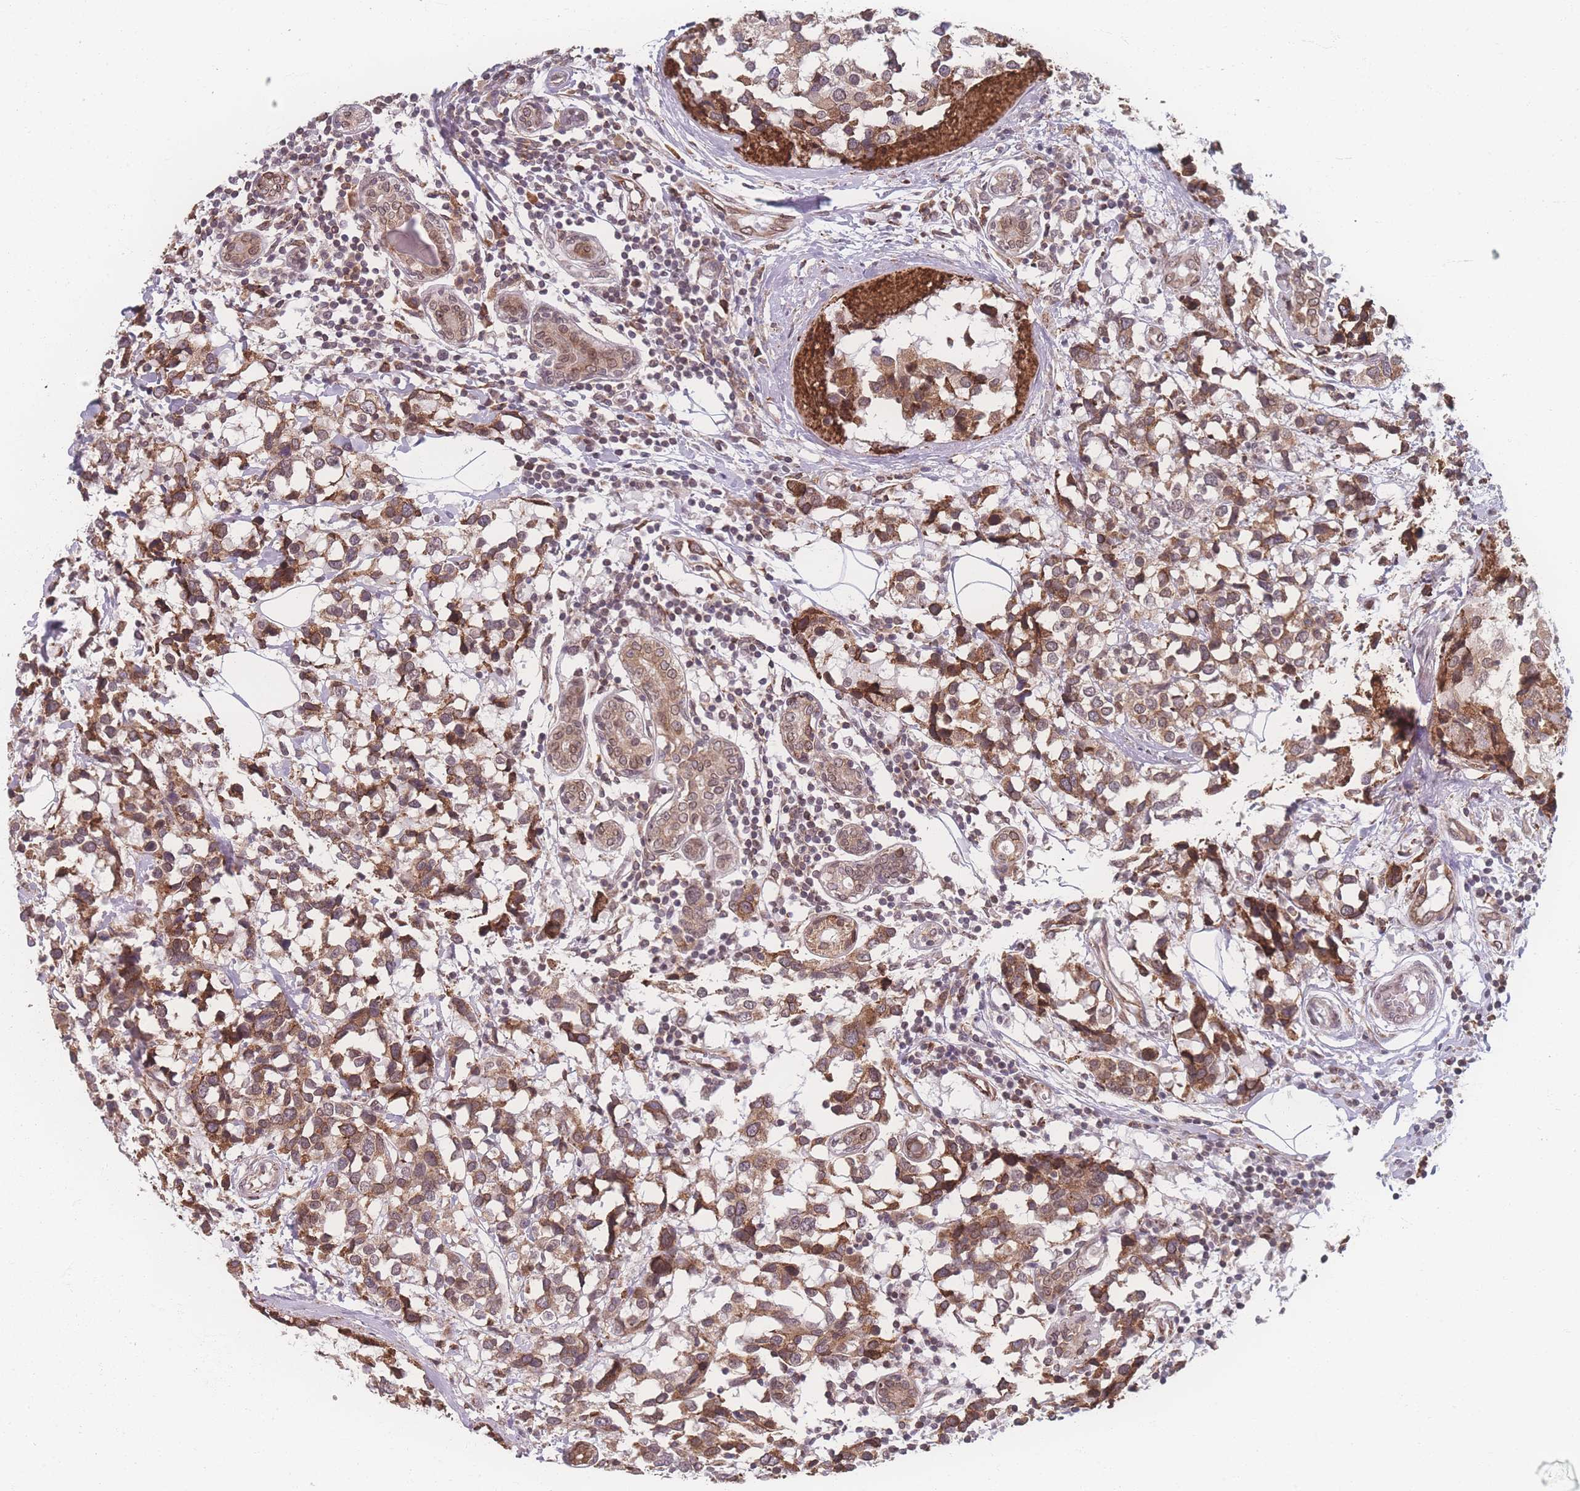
{"staining": {"intensity": "moderate", "quantity": ">75%", "location": "cytoplasmic/membranous,nuclear"}, "tissue": "breast cancer", "cell_type": "Tumor cells", "image_type": "cancer", "snomed": [{"axis": "morphology", "description": "Lobular carcinoma"}, {"axis": "topography", "description": "Breast"}], "caption": "Breast lobular carcinoma was stained to show a protein in brown. There is medium levels of moderate cytoplasmic/membranous and nuclear staining in approximately >75% of tumor cells. (brown staining indicates protein expression, while blue staining denotes nuclei).", "gene": "ZC3H13", "patient": {"sex": "female", "age": 59}}